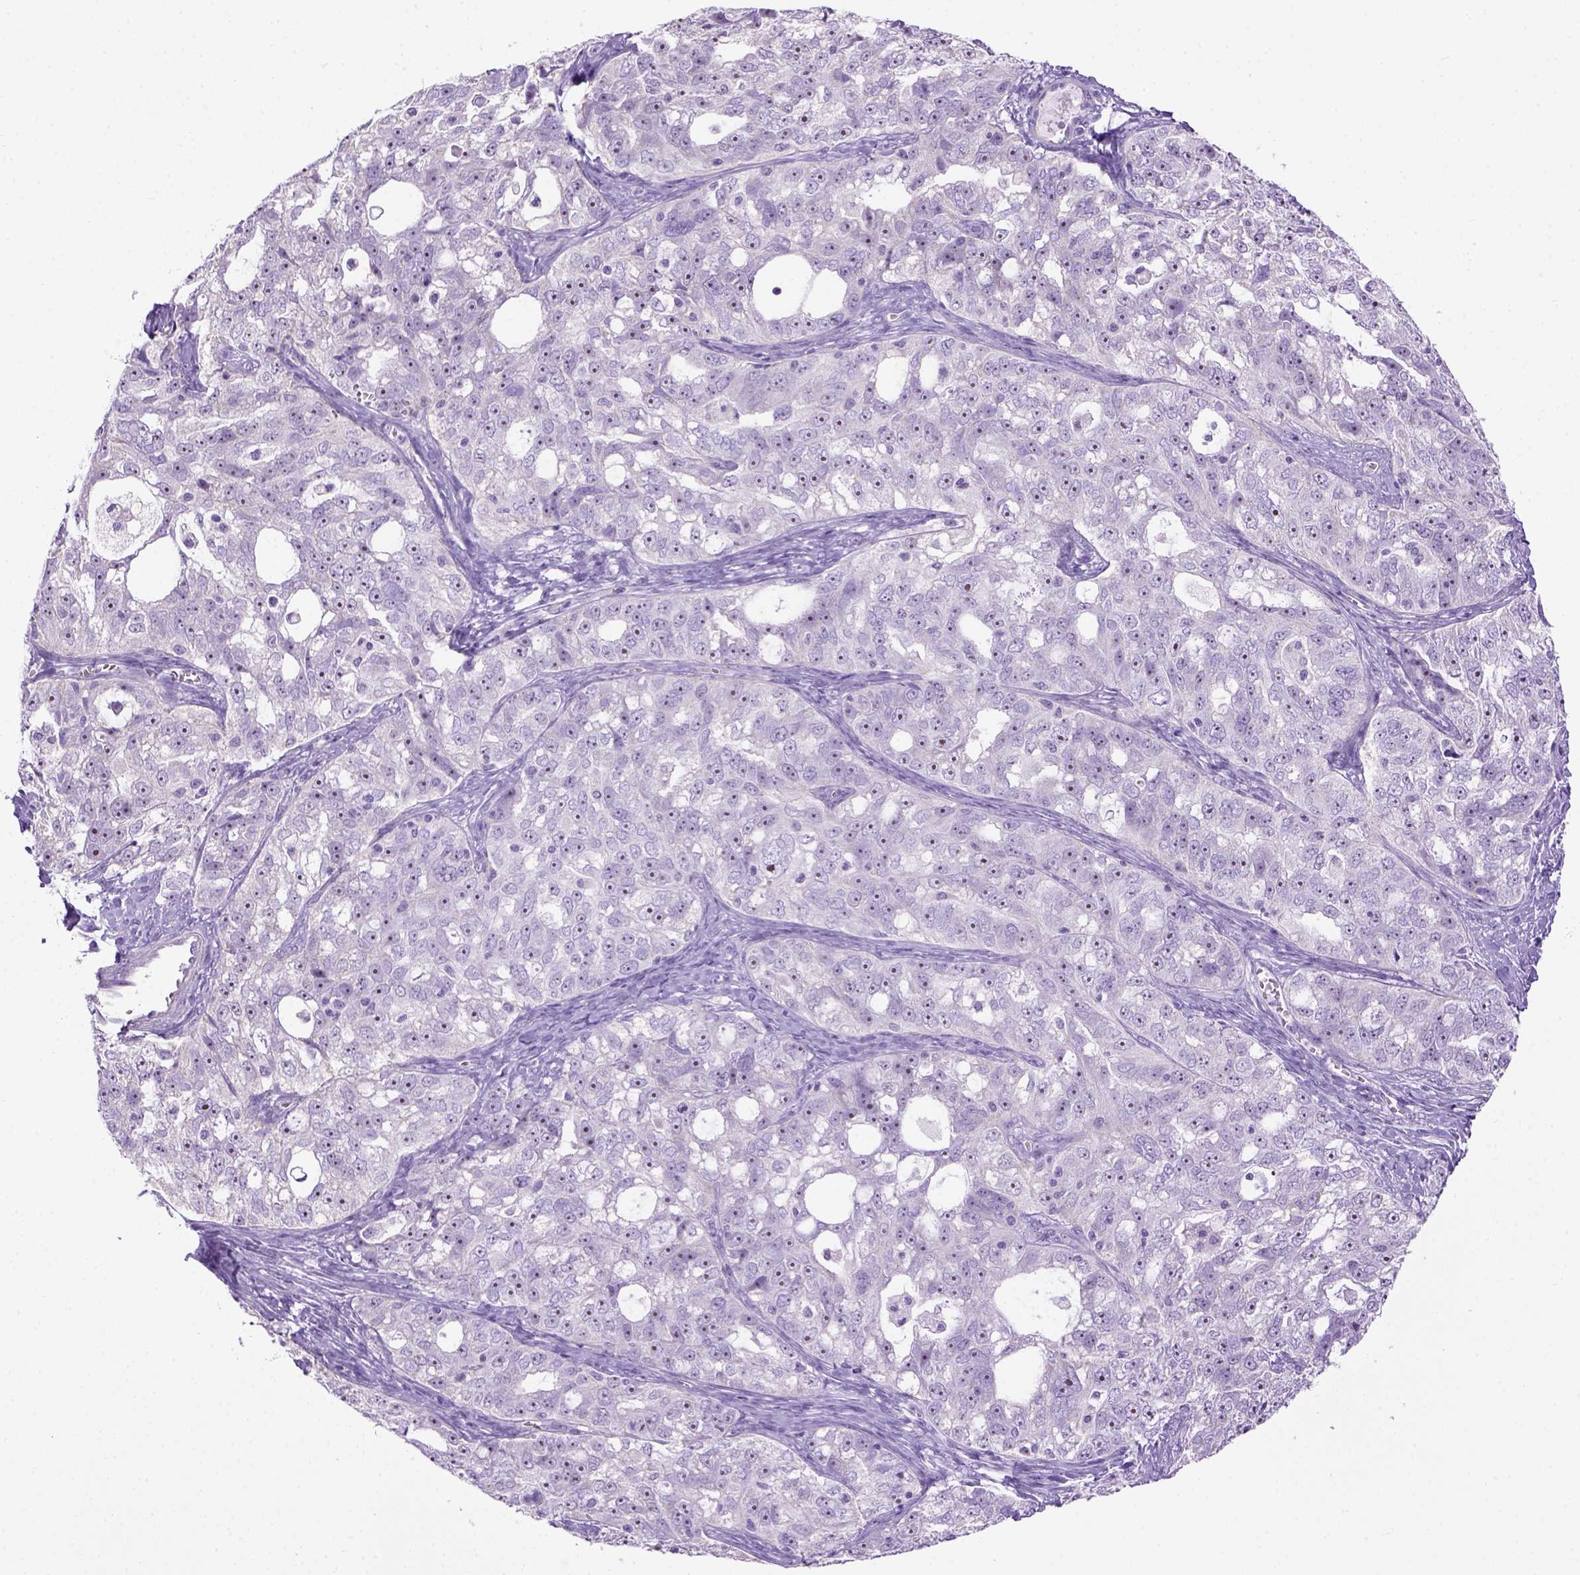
{"staining": {"intensity": "moderate", "quantity": "25%-75%", "location": "nuclear"}, "tissue": "ovarian cancer", "cell_type": "Tumor cells", "image_type": "cancer", "snomed": [{"axis": "morphology", "description": "Cystadenocarcinoma, serous, NOS"}, {"axis": "topography", "description": "Ovary"}], "caption": "Protein expression analysis of human ovarian cancer reveals moderate nuclear positivity in about 25%-75% of tumor cells.", "gene": "UTP4", "patient": {"sex": "female", "age": 51}}